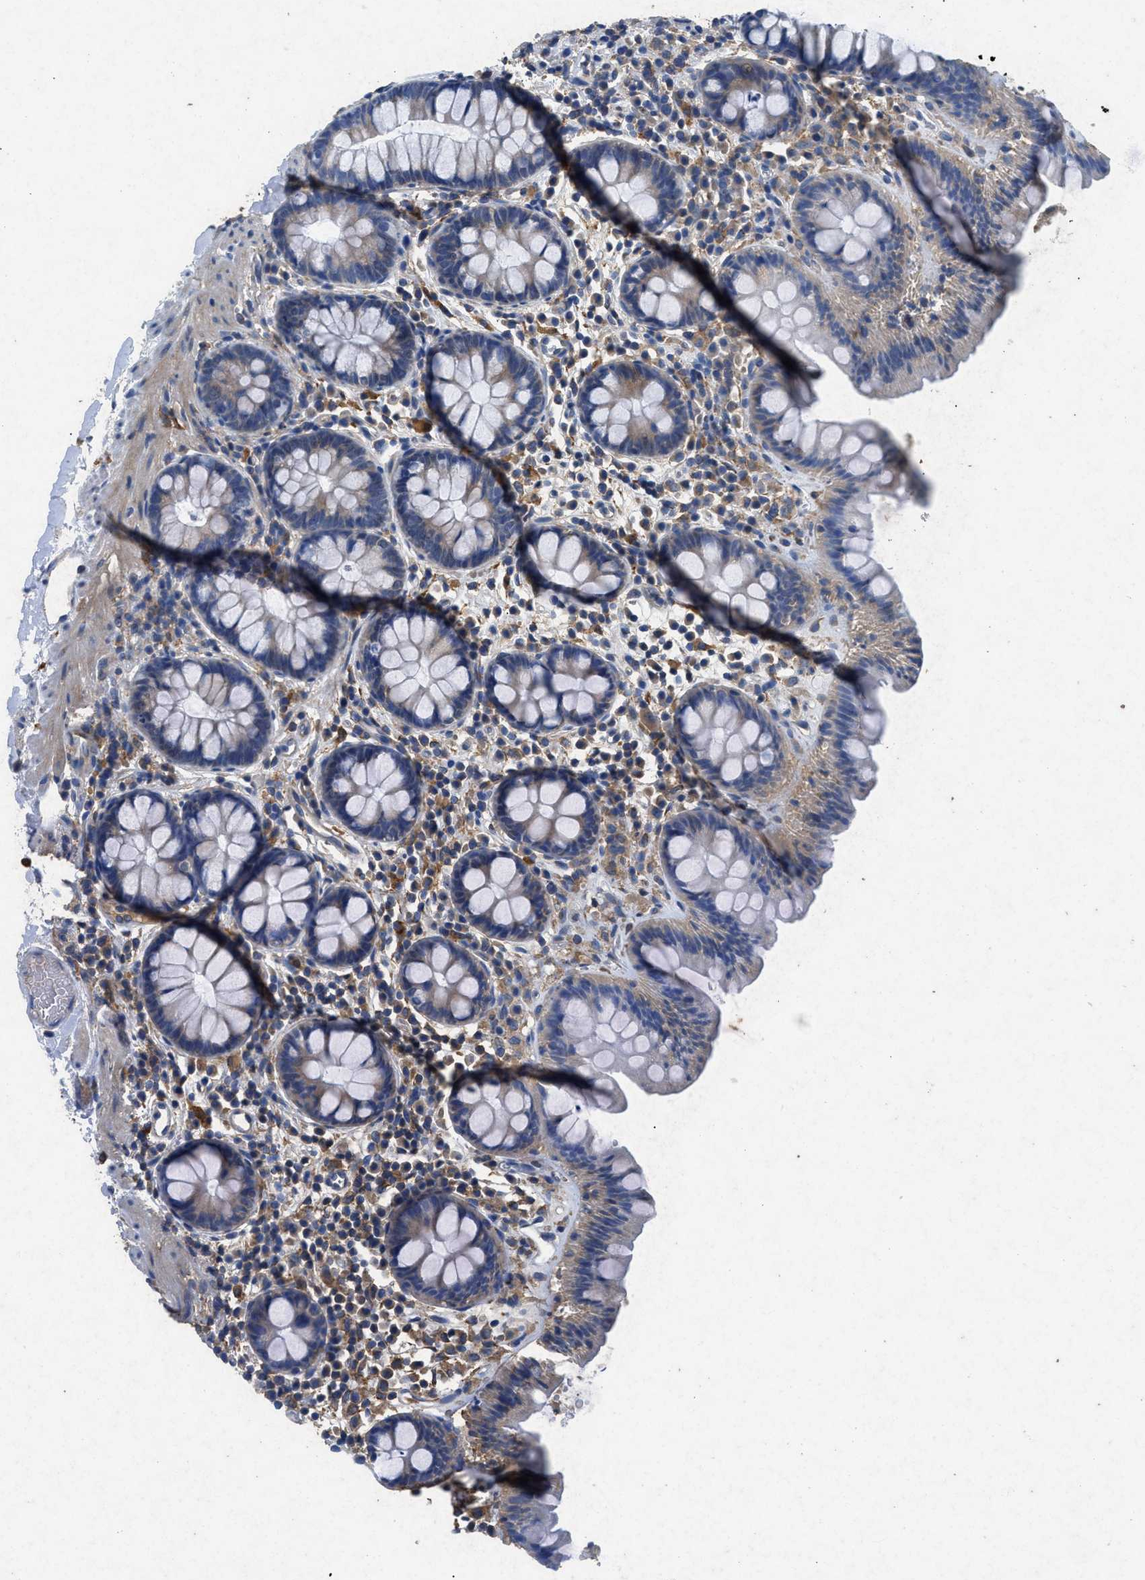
{"staining": {"intensity": "moderate", "quantity": "25%-75%", "location": "cytoplasmic/membranous"}, "tissue": "colon", "cell_type": "Endothelial cells", "image_type": "normal", "snomed": [{"axis": "morphology", "description": "Normal tissue, NOS"}, {"axis": "topography", "description": "Colon"}], "caption": "The micrograph reveals staining of unremarkable colon, revealing moderate cytoplasmic/membranous protein staining (brown color) within endothelial cells.", "gene": "CDK15", "patient": {"sex": "female", "age": 80}}